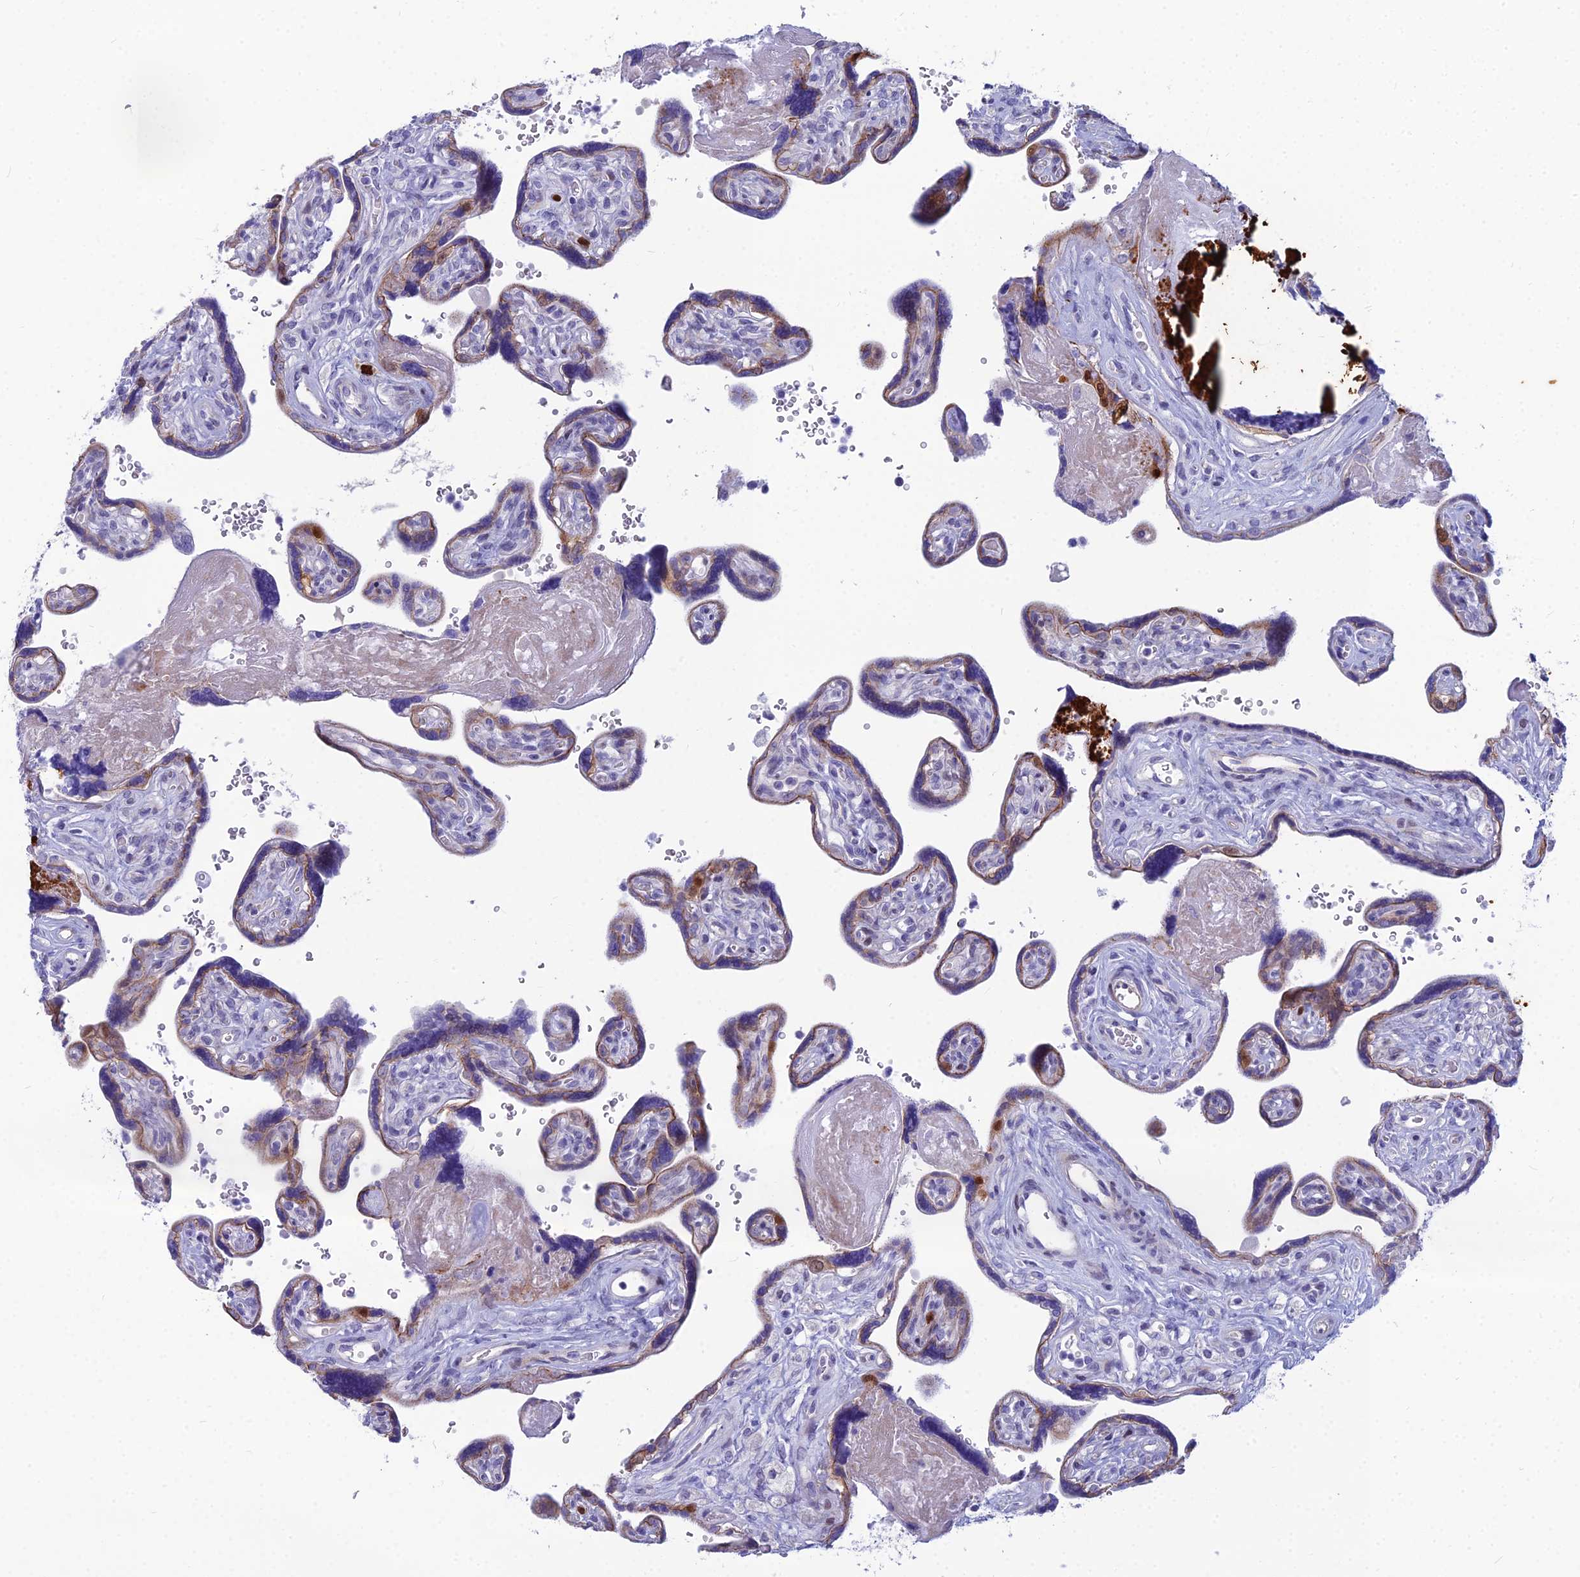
{"staining": {"intensity": "moderate", "quantity": "25%-75%", "location": "cytoplasmic/membranous"}, "tissue": "placenta", "cell_type": "Trophoblastic cells", "image_type": "normal", "snomed": [{"axis": "morphology", "description": "Normal tissue, NOS"}, {"axis": "topography", "description": "Placenta"}], "caption": "This photomicrograph displays IHC staining of benign placenta, with medium moderate cytoplasmic/membranous staining in approximately 25%-75% of trophoblastic cells.", "gene": "ENSG00000285920", "patient": {"sex": "female", "age": 39}}